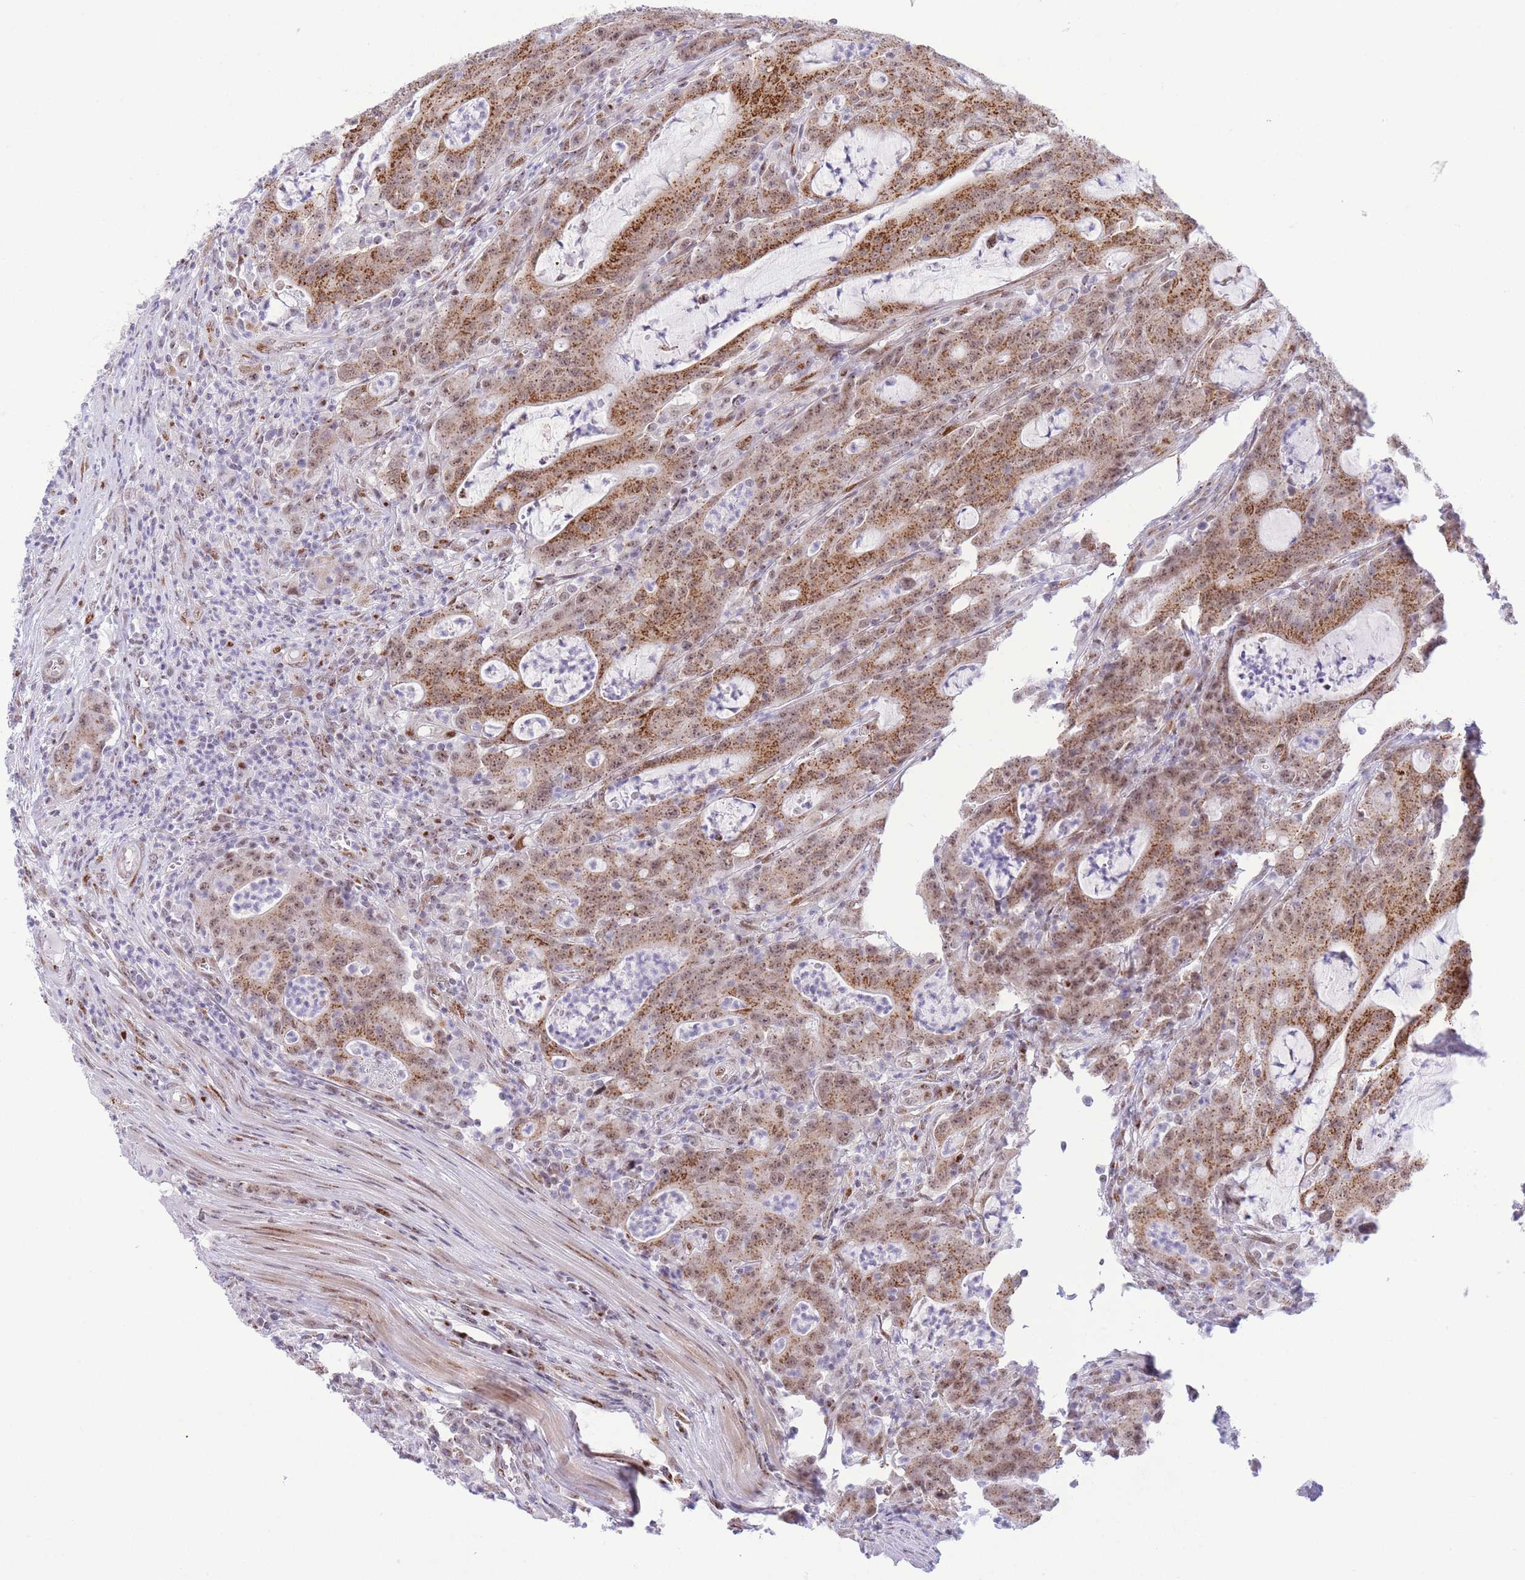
{"staining": {"intensity": "moderate", "quantity": ">75%", "location": "cytoplasmic/membranous,nuclear"}, "tissue": "colorectal cancer", "cell_type": "Tumor cells", "image_type": "cancer", "snomed": [{"axis": "morphology", "description": "Adenocarcinoma, NOS"}, {"axis": "topography", "description": "Colon"}], "caption": "Immunohistochemistry (IHC) photomicrograph of human colorectal cancer (adenocarcinoma) stained for a protein (brown), which exhibits medium levels of moderate cytoplasmic/membranous and nuclear expression in about >75% of tumor cells.", "gene": "INO80C", "patient": {"sex": "male", "age": 83}}